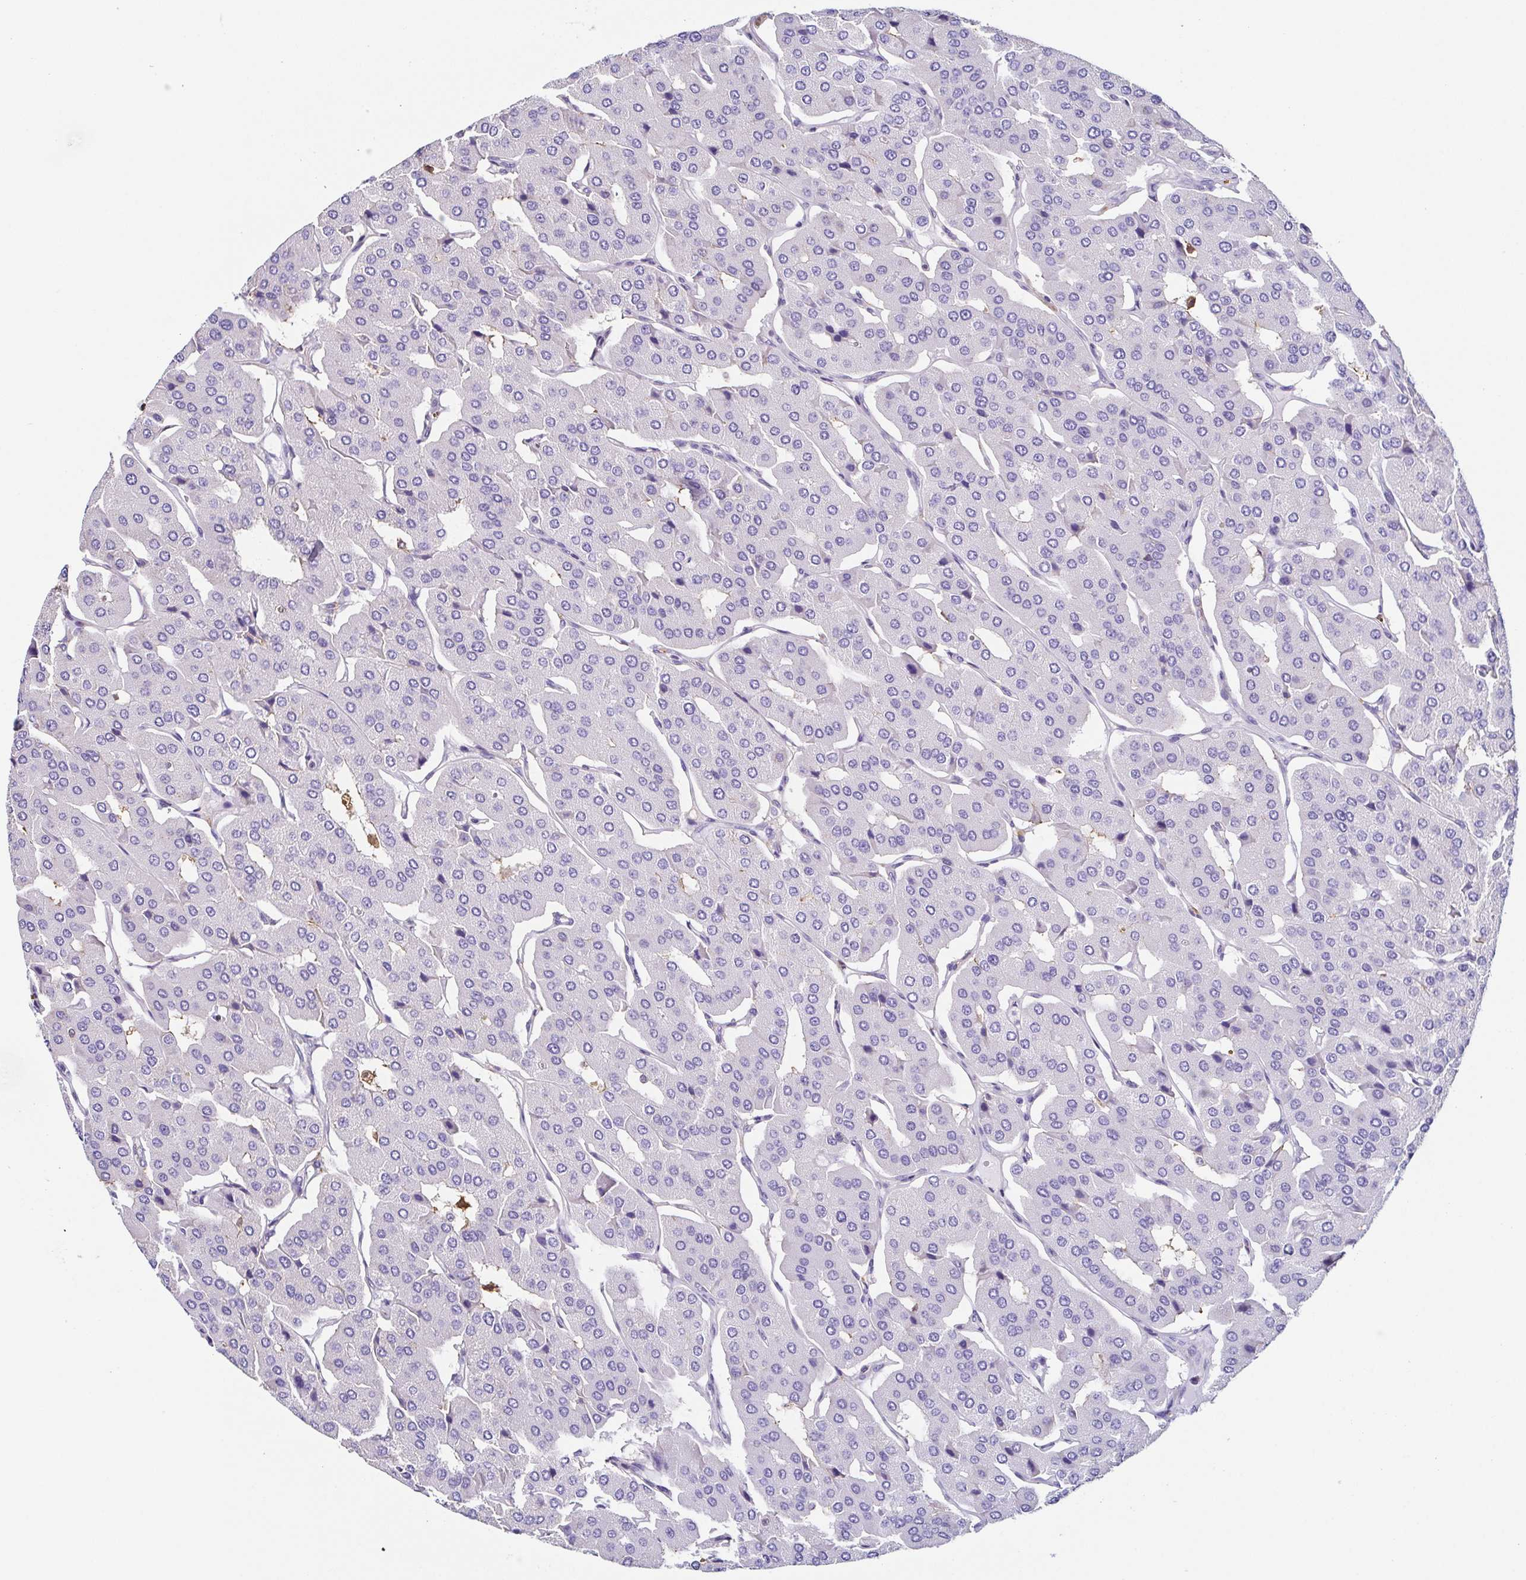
{"staining": {"intensity": "negative", "quantity": "none", "location": "none"}, "tissue": "parathyroid gland", "cell_type": "Glandular cells", "image_type": "normal", "snomed": [{"axis": "morphology", "description": "Normal tissue, NOS"}, {"axis": "morphology", "description": "Adenoma, NOS"}, {"axis": "topography", "description": "Parathyroid gland"}], "caption": "IHC histopathology image of normal parathyroid gland: human parathyroid gland stained with DAB shows no significant protein positivity in glandular cells. The staining was performed using DAB to visualize the protein expression in brown, while the nuclei were stained in blue with hematoxylin (Magnification: 20x).", "gene": "ANXA10", "patient": {"sex": "female", "age": 86}}